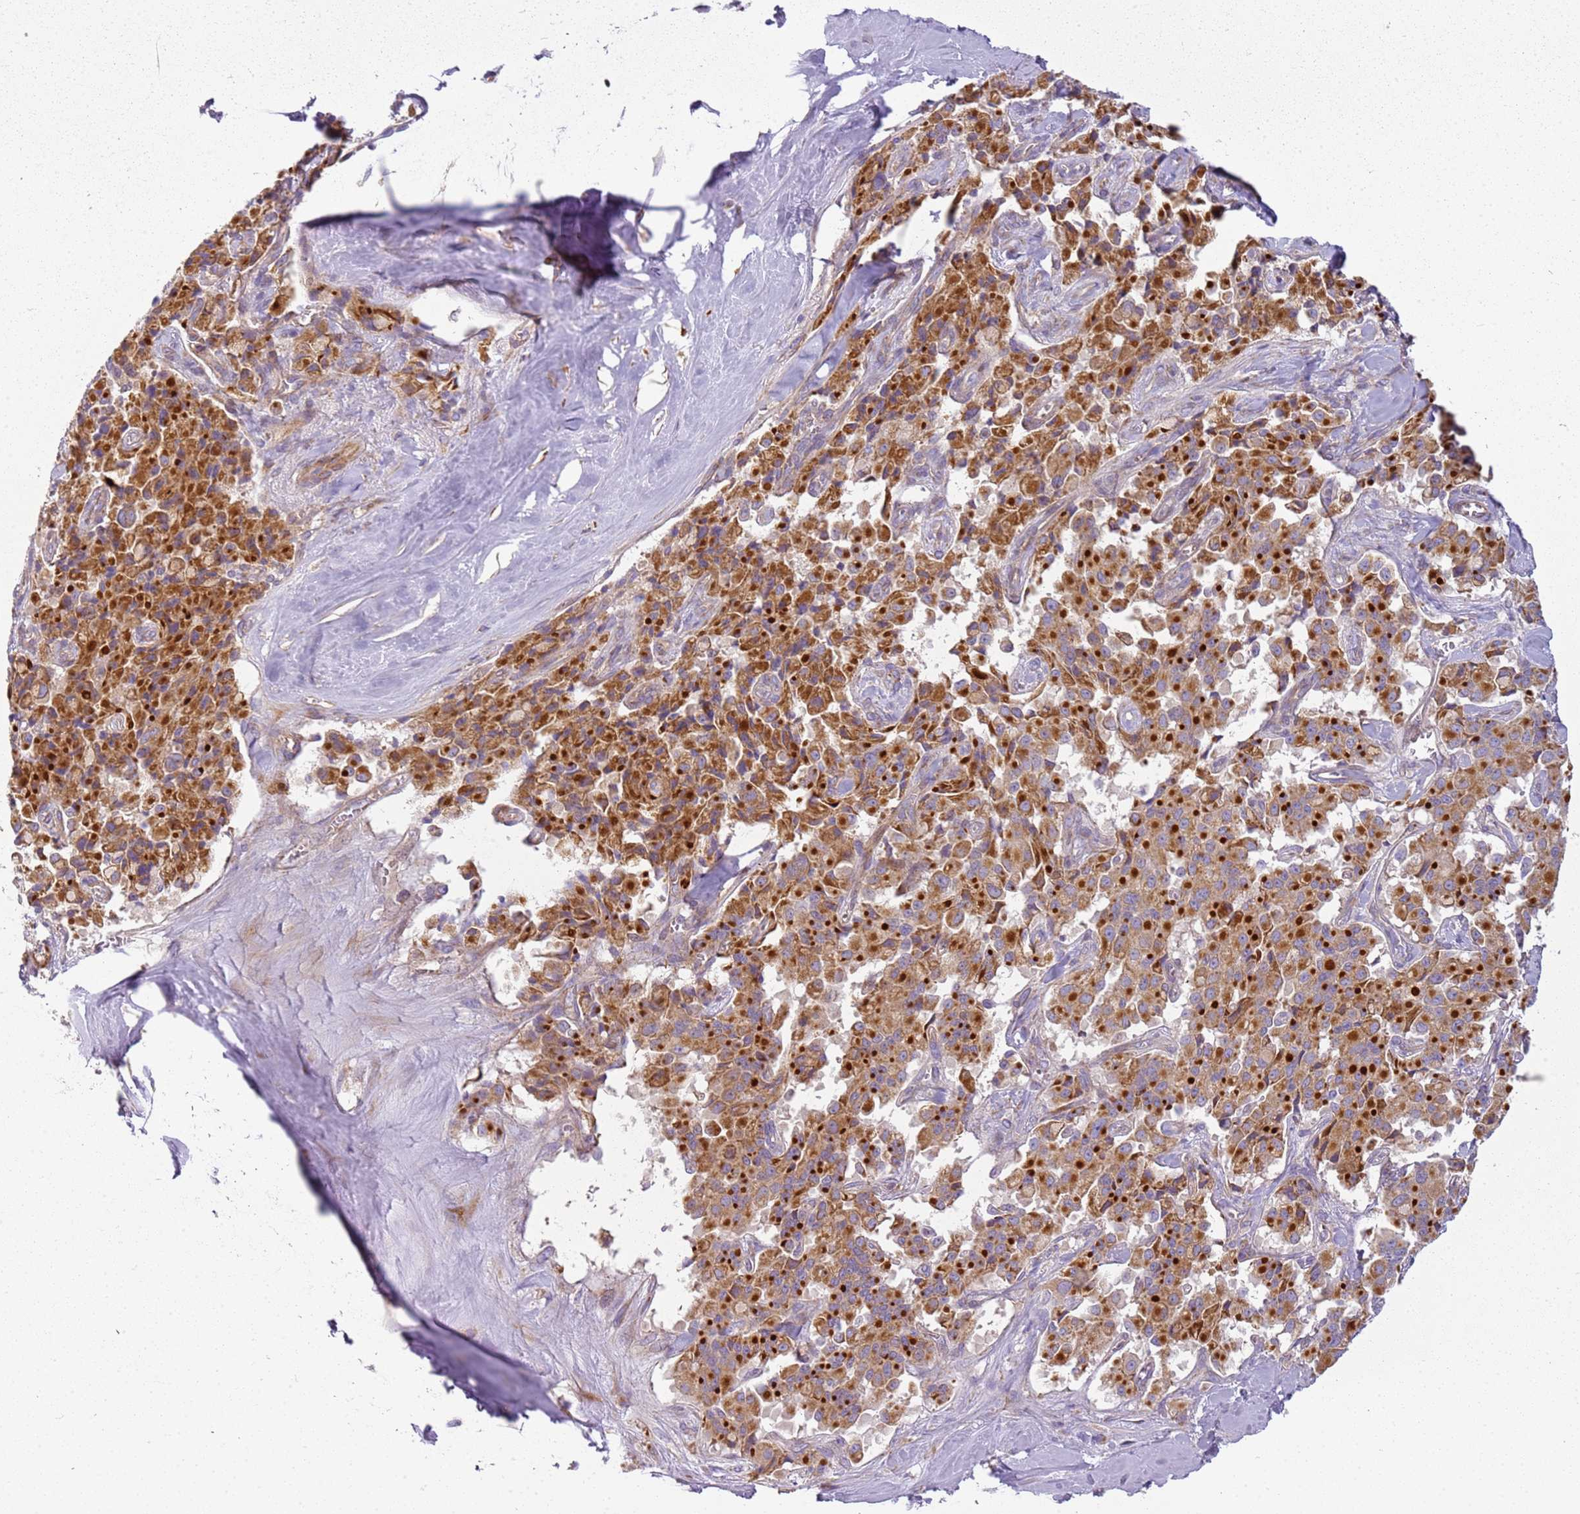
{"staining": {"intensity": "moderate", "quantity": ">75%", "location": "cytoplasmic/membranous"}, "tissue": "pancreatic cancer", "cell_type": "Tumor cells", "image_type": "cancer", "snomed": [{"axis": "morphology", "description": "Adenocarcinoma, NOS"}, {"axis": "topography", "description": "Pancreas"}], "caption": "Moderate cytoplasmic/membranous protein positivity is identified in approximately >75% of tumor cells in adenocarcinoma (pancreatic).", "gene": "TMEM200C", "patient": {"sex": "male", "age": 65}}